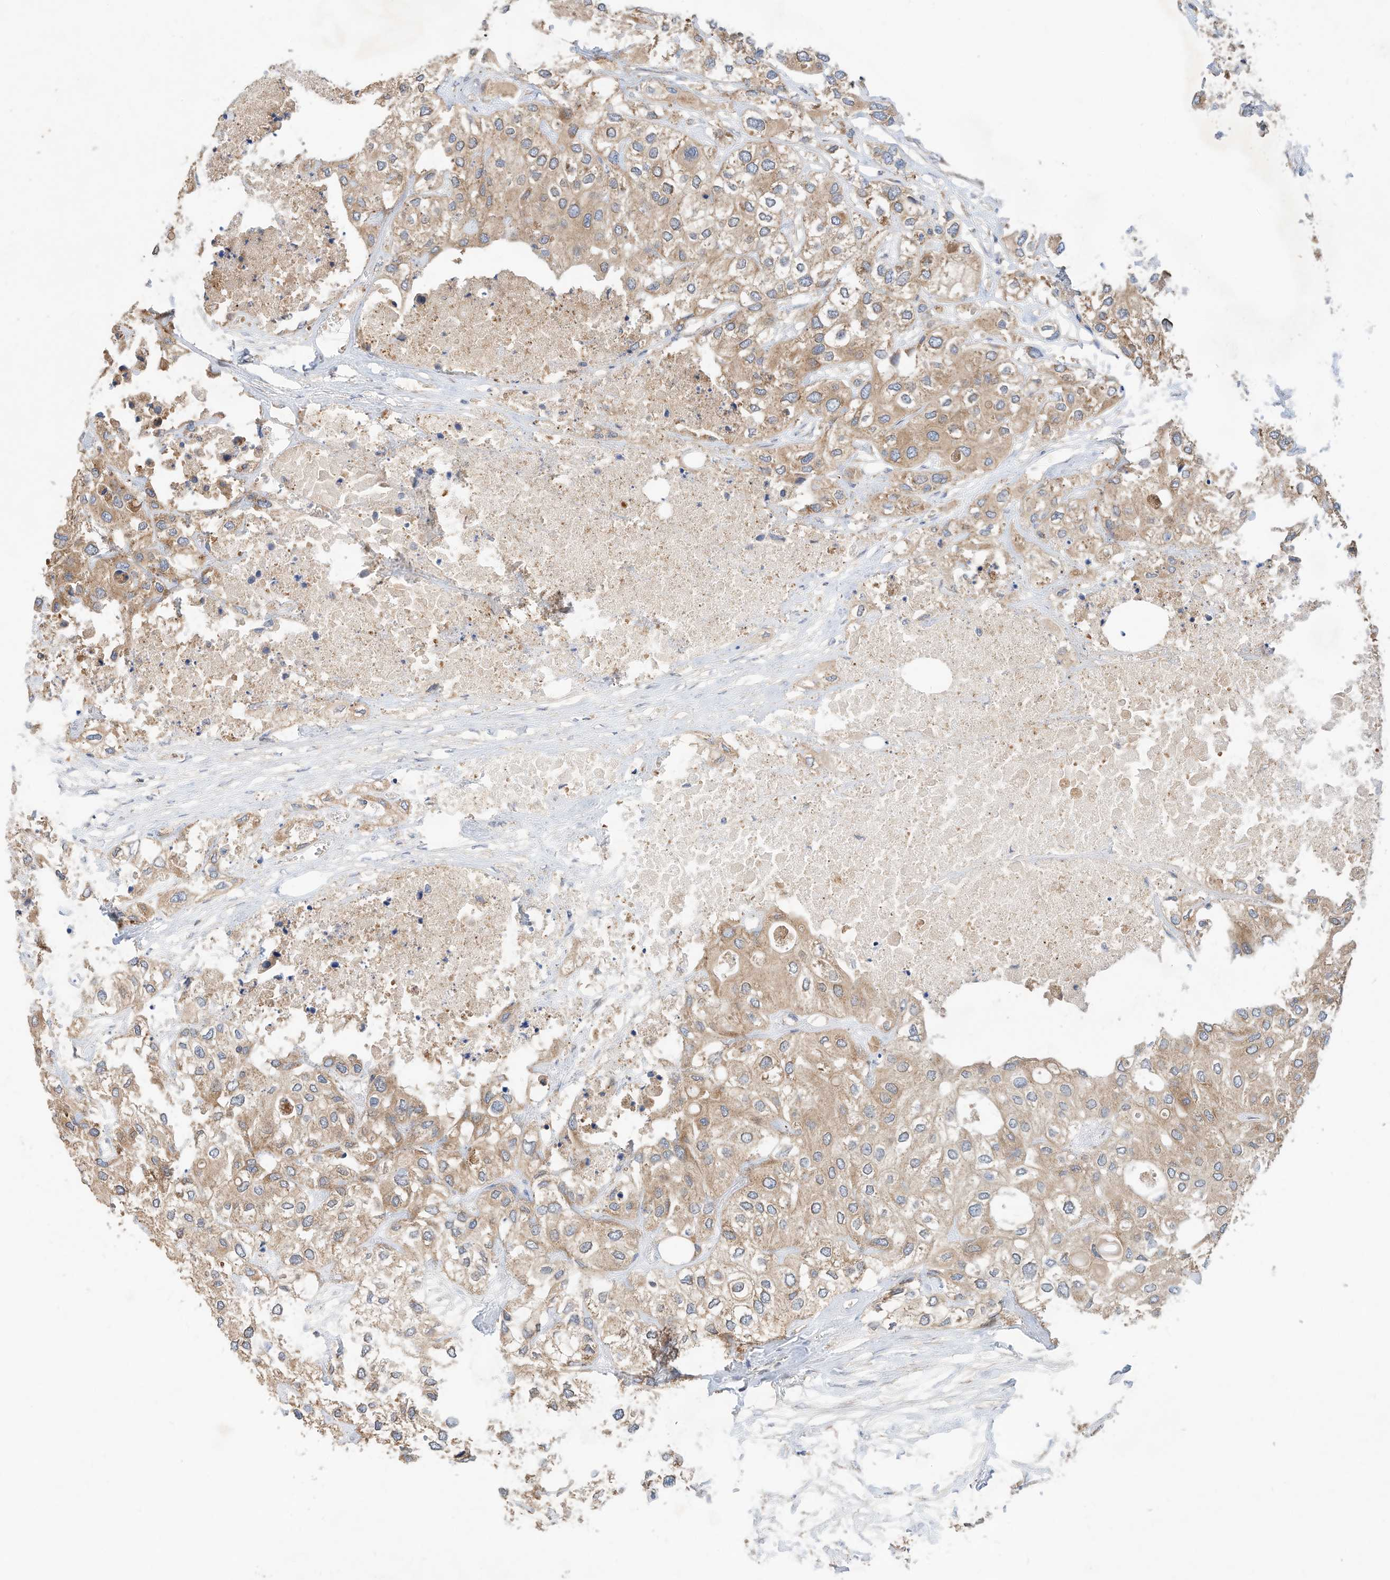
{"staining": {"intensity": "moderate", "quantity": ">75%", "location": "cytoplasmic/membranous"}, "tissue": "urothelial cancer", "cell_type": "Tumor cells", "image_type": "cancer", "snomed": [{"axis": "morphology", "description": "Urothelial carcinoma, High grade"}, {"axis": "topography", "description": "Urinary bladder"}], "caption": "A brown stain labels moderate cytoplasmic/membranous expression of a protein in human high-grade urothelial carcinoma tumor cells.", "gene": "CPAMD8", "patient": {"sex": "male", "age": 64}}